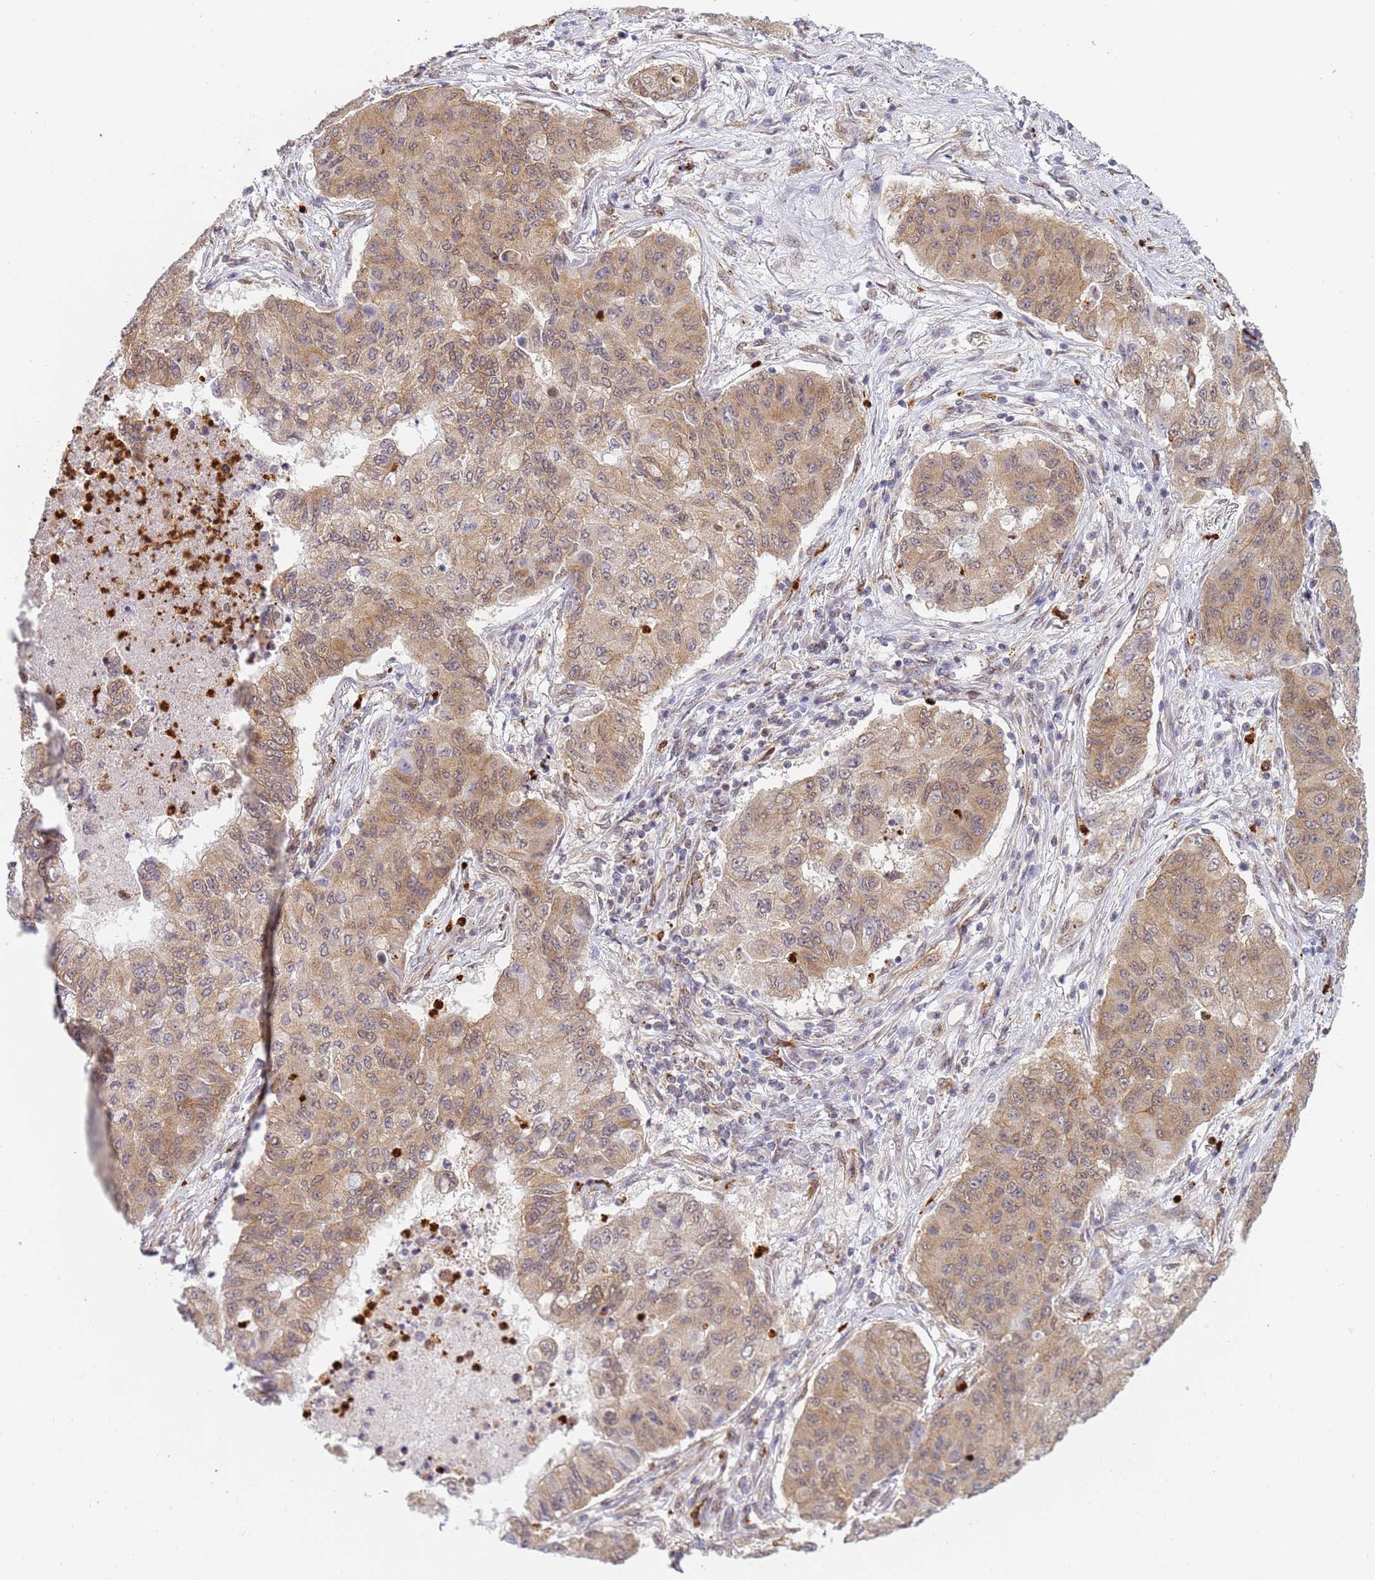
{"staining": {"intensity": "moderate", "quantity": "25%-75%", "location": "cytoplasmic/membranous"}, "tissue": "lung cancer", "cell_type": "Tumor cells", "image_type": "cancer", "snomed": [{"axis": "morphology", "description": "Squamous cell carcinoma, NOS"}, {"axis": "topography", "description": "Lung"}], "caption": "Lung cancer stained for a protein (brown) exhibits moderate cytoplasmic/membranous positive positivity in about 25%-75% of tumor cells.", "gene": "CEP170", "patient": {"sex": "male", "age": 74}}